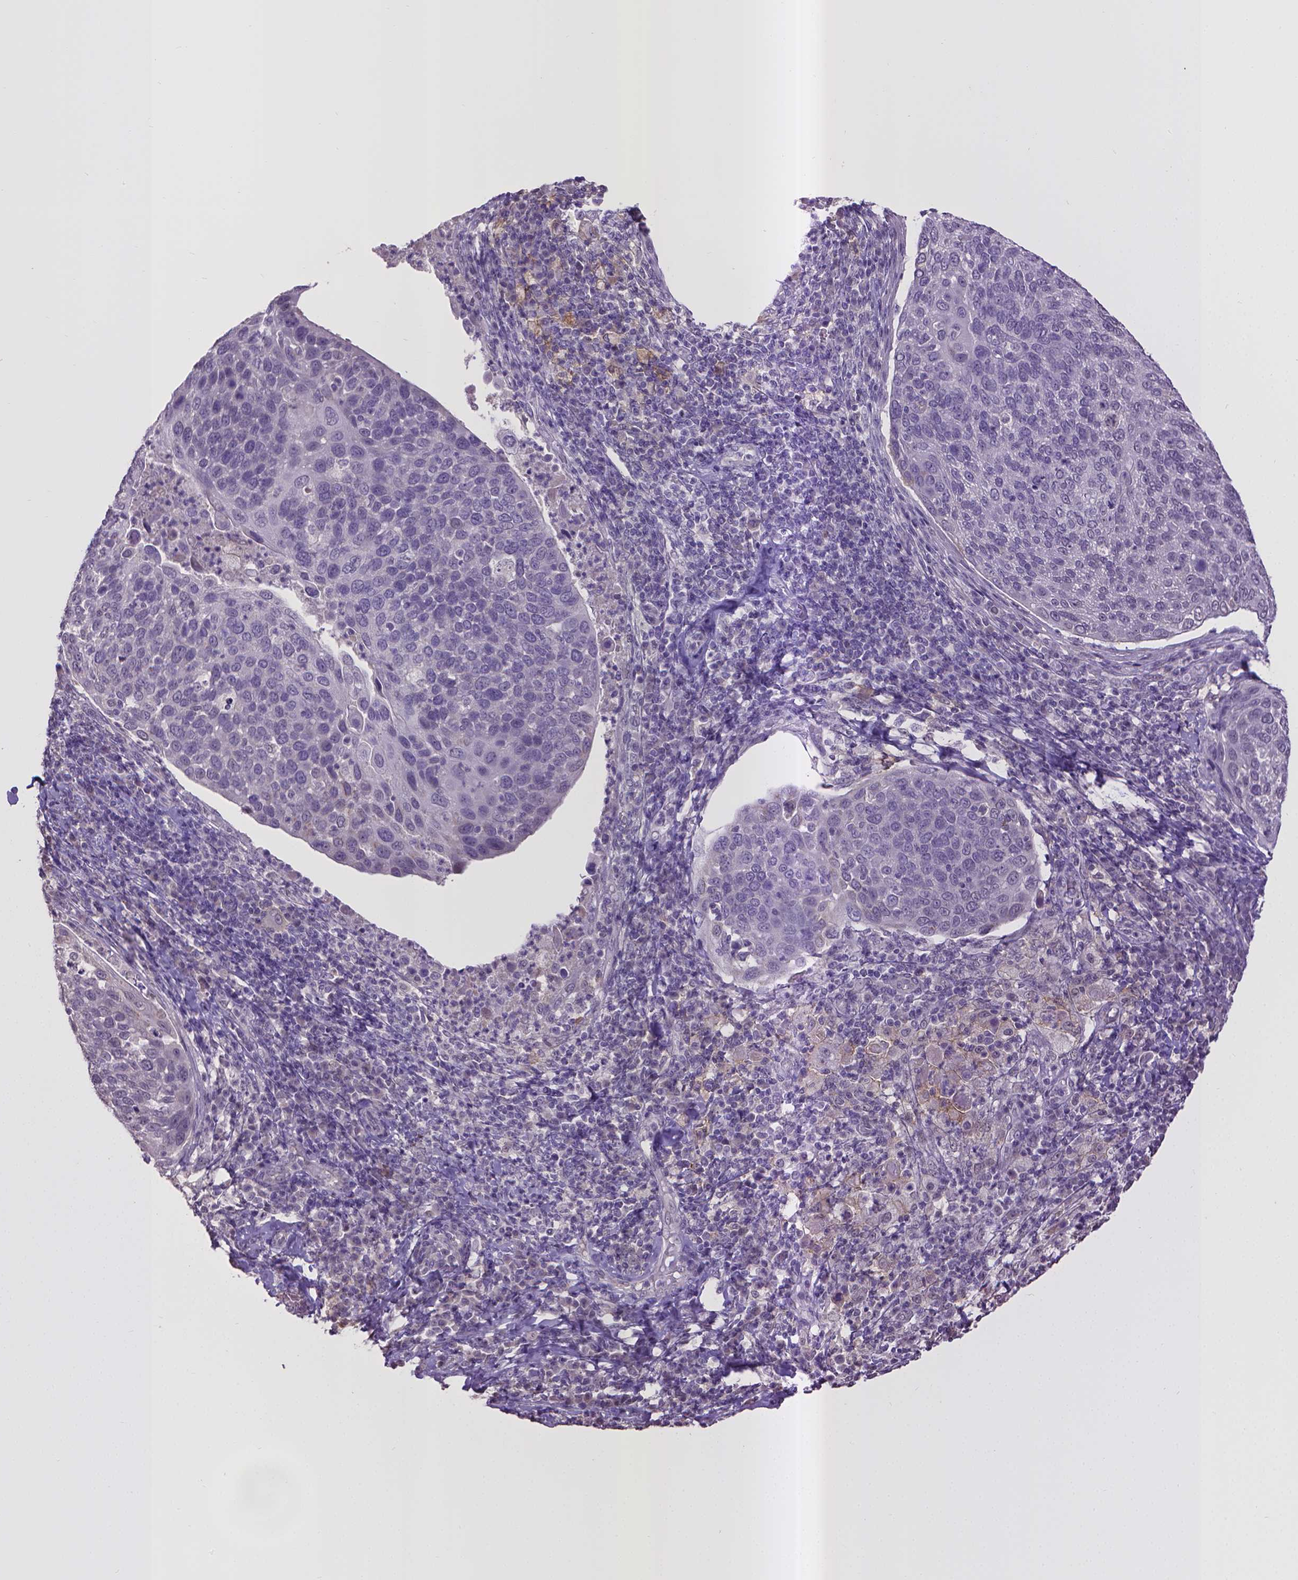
{"staining": {"intensity": "negative", "quantity": "none", "location": "none"}, "tissue": "cervical cancer", "cell_type": "Tumor cells", "image_type": "cancer", "snomed": [{"axis": "morphology", "description": "Squamous cell carcinoma, NOS"}, {"axis": "topography", "description": "Cervix"}], "caption": "Tumor cells show no significant protein expression in cervical cancer (squamous cell carcinoma).", "gene": "CPM", "patient": {"sex": "female", "age": 54}}